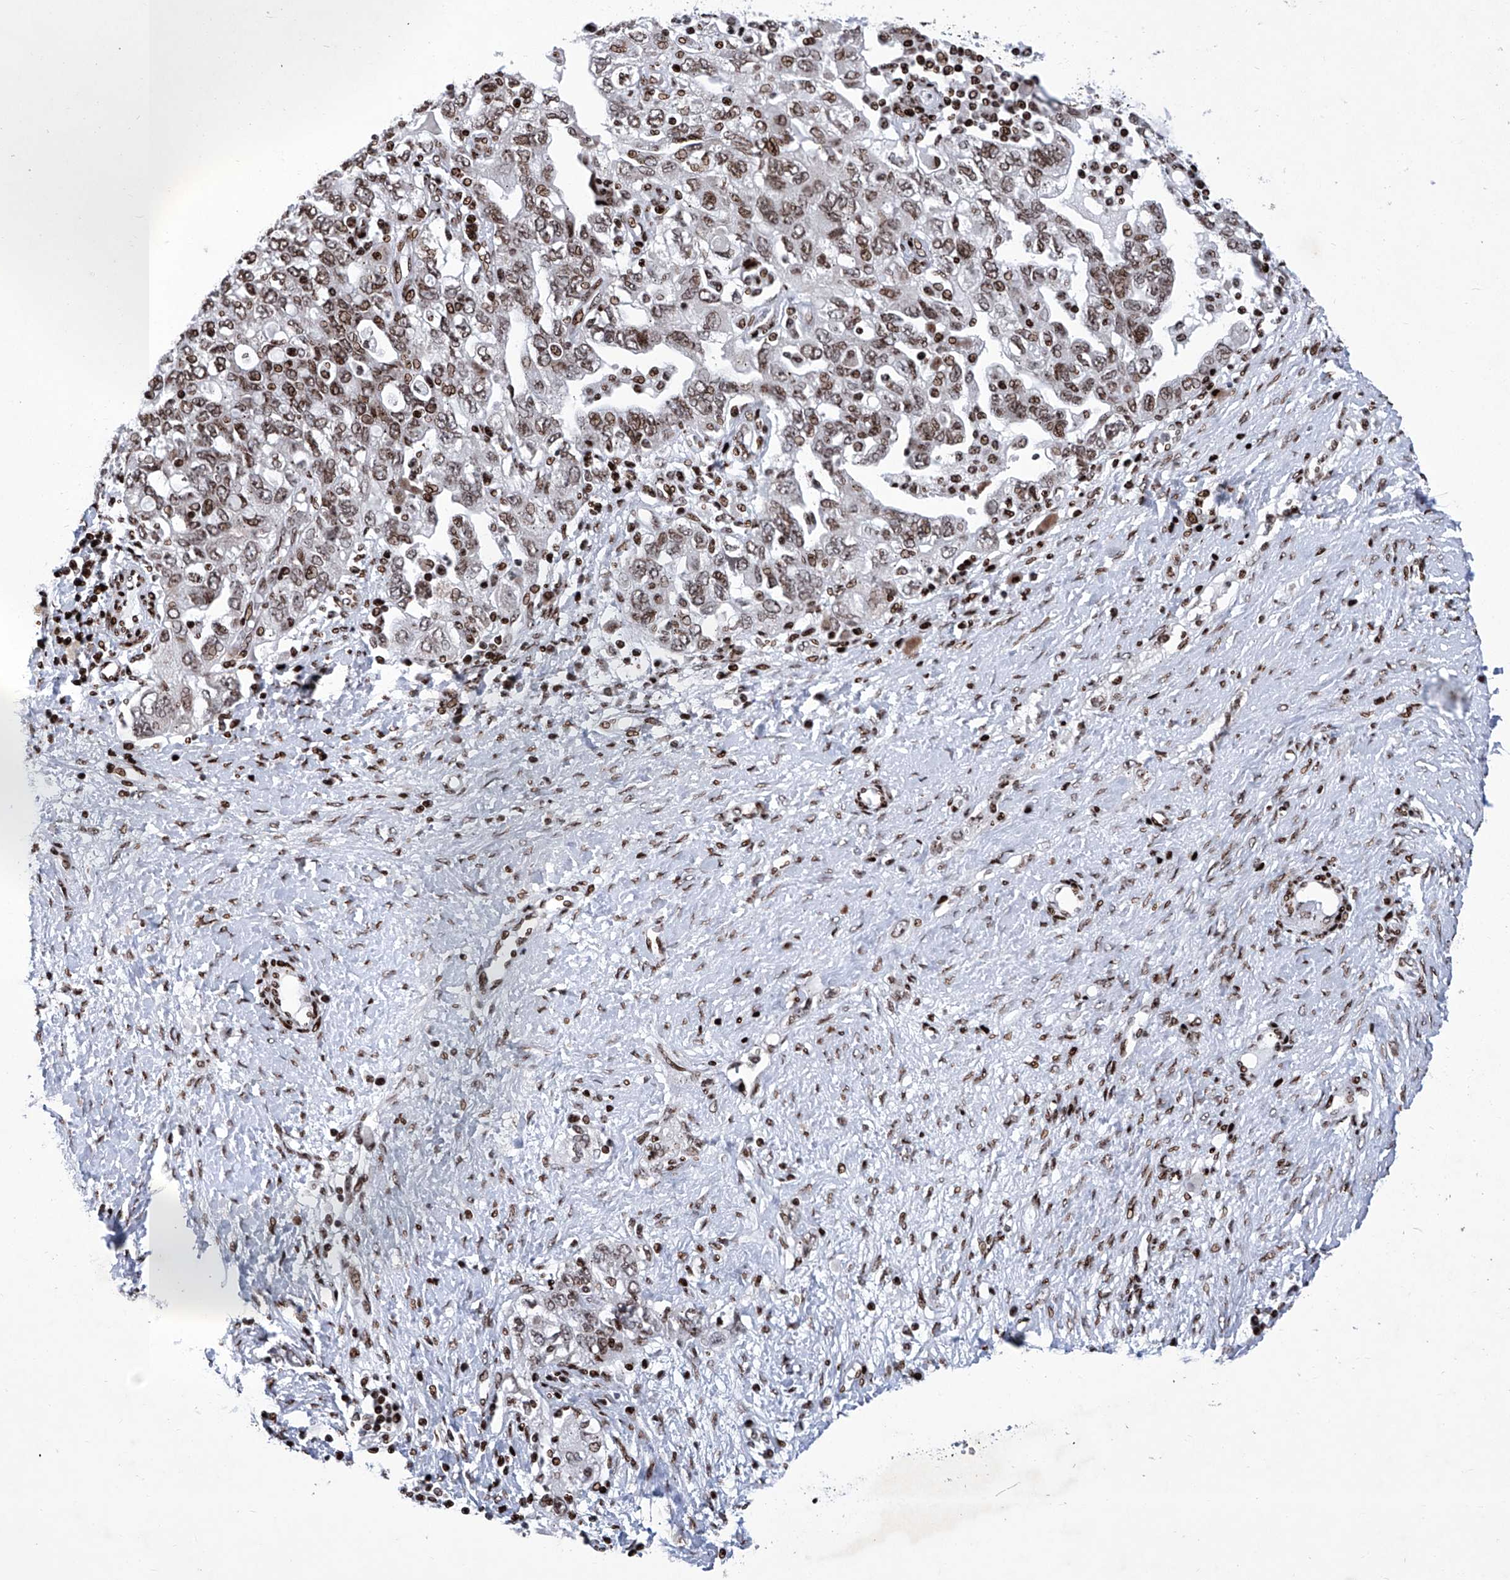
{"staining": {"intensity": "moderate", "quantity": ">75%", "location": "nuclear"}, "tissue": "ovarian cancer", "cell_type": "Tumor cells", "image_type": "cancer", "snomed": [{"axis": "morphology", "description": "Carcinoma, NOS"}, {"axis": "morphology", "description": "Cystadenocarcinoma, serous, NOS"}, {"axis": "topography", "description": "Ovary"}], "caption": "This micrograph displays immunohistochemistry (IHC) staining of human ovarian serous cystadenocarcinoma, with medium moderate nuclear staining in about >75% of tumor cells.", "gene": "HEY2", "patient": {"sex": "female", "age": 69}}